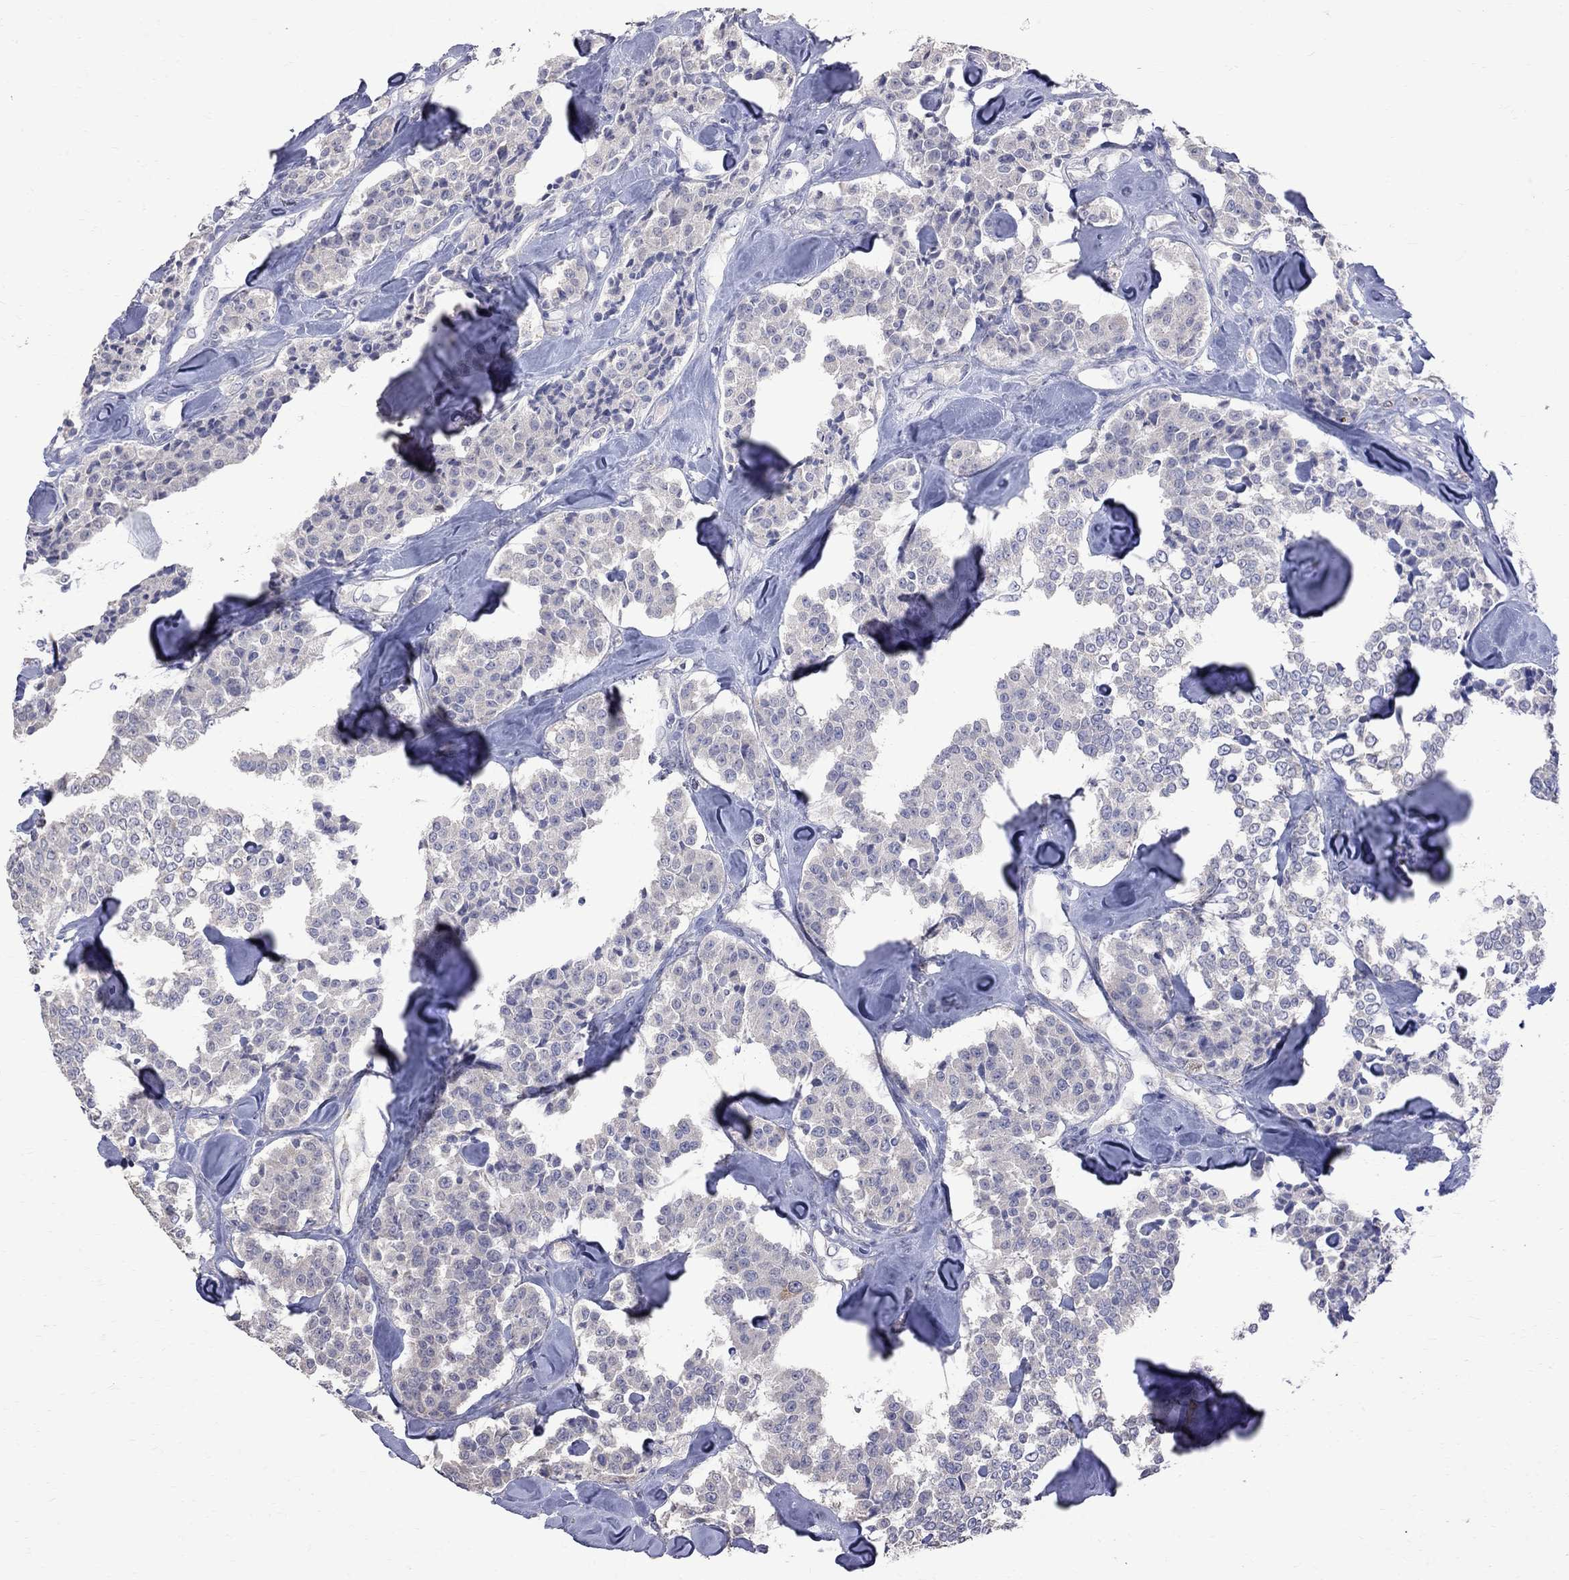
{"staining": {"intensity": "negative", "quantity": "none", "location": "none"}, "tissue": "carcinoid", "cell_type": "Tumor cells", "image_type": "cancer", "snomed": [{"axis": "morphology", "description": "Carcinoid, malignant, NOS"}, {"axis": "topography", "description": "Pancreas"}], "caption": "Protein analysis of carcinoid (malignant) shows no significant staining in tumor cells.", "gene": "CKAP2", "patient": {"sex": "male", "age": 41}}